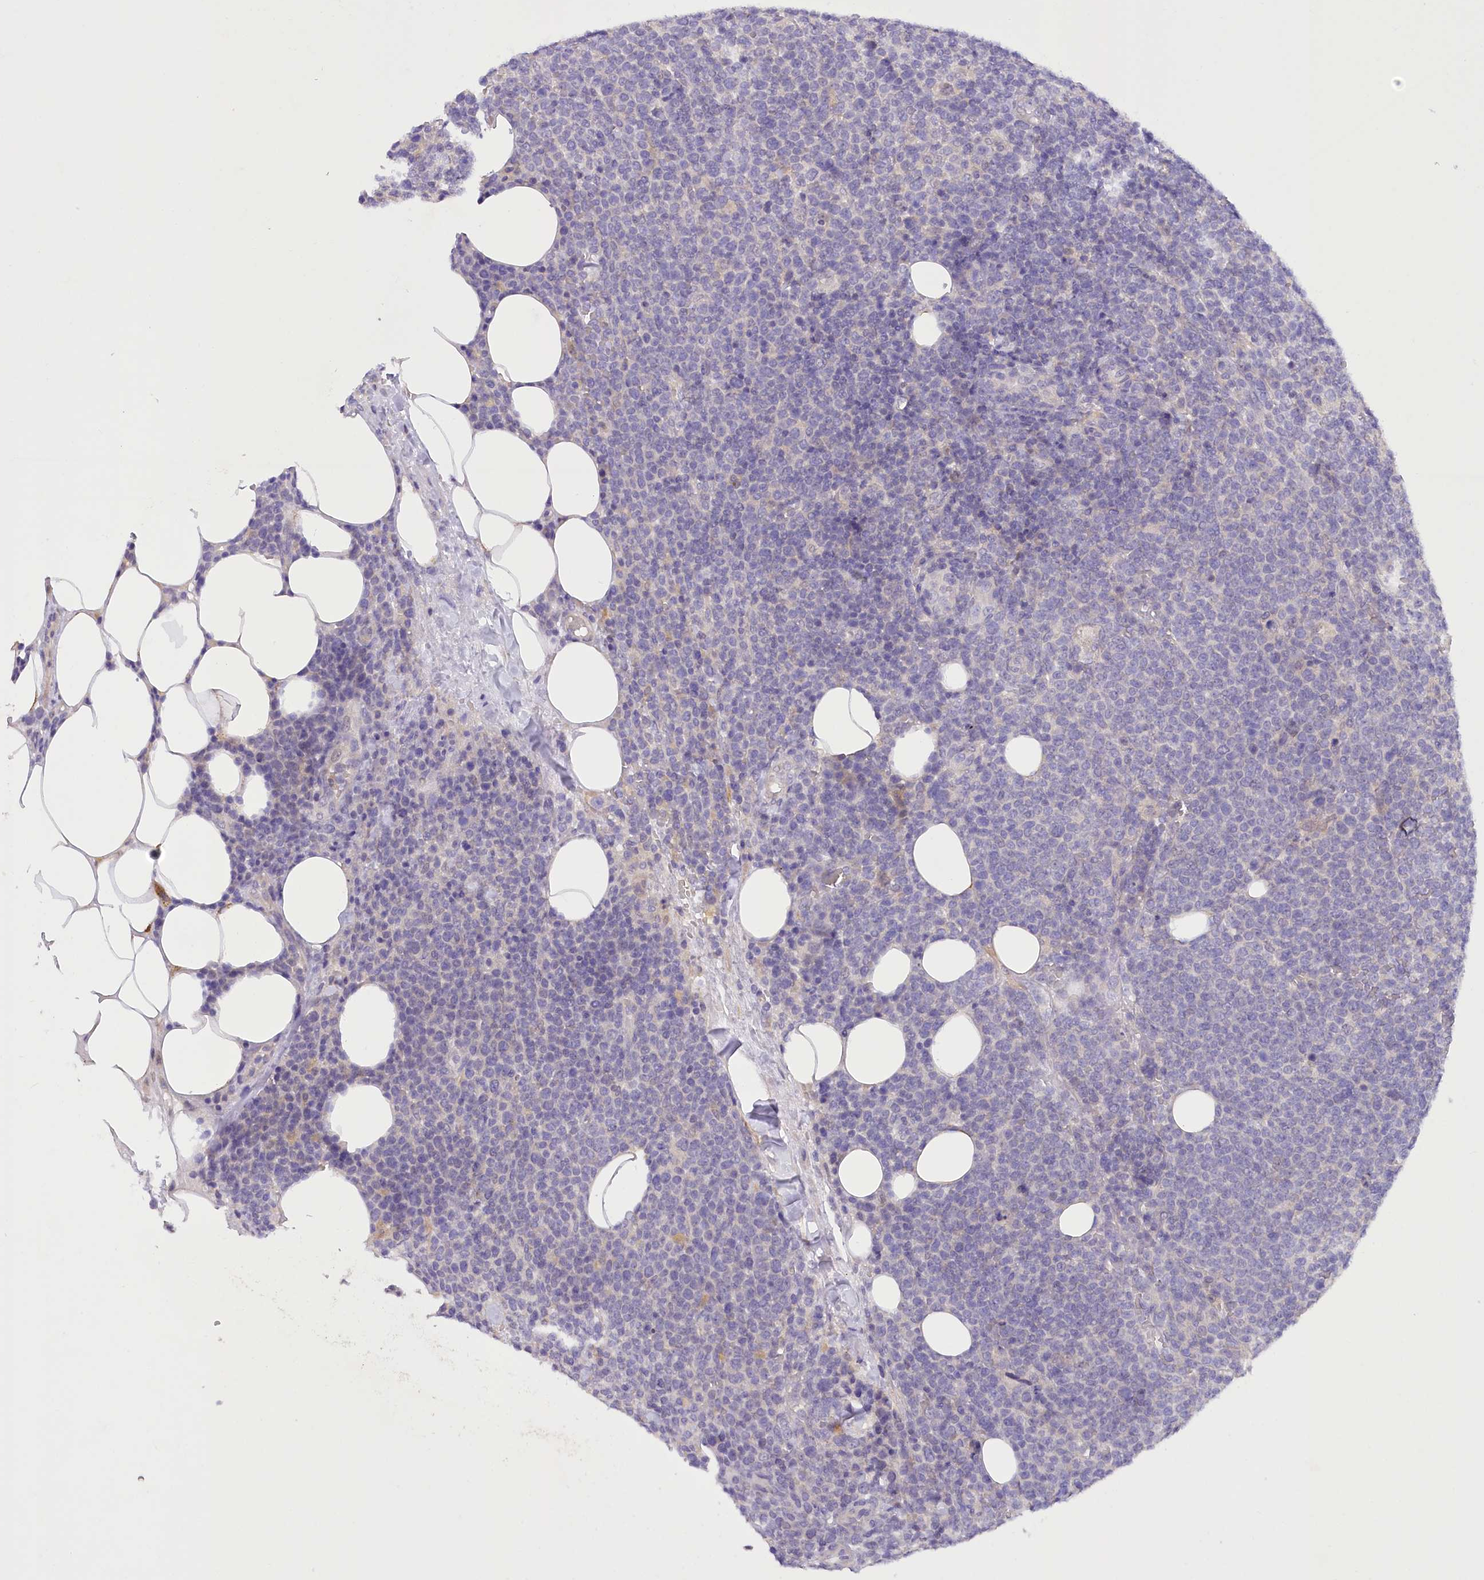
{"staining": {"intensity": "negative", "quantity": "none", "location": "none"}, "tissue": "lymphoma", "cell_type": "Tumor cells", "image_type": "cancer", "snomed": [{"axis": "morphology", "description": "Malignant lymphoma, non-Hodgkin's type, High grade"}, {"axis": "topography", "description": "Lymph node"}], "caption": "Tumor cells are negative for brown protein staining in high-grade malignant lymphoma, non-Hodgkin's type.", "gene": "DCUN1D1", "patient": {"sex": "male", "age": 61}}